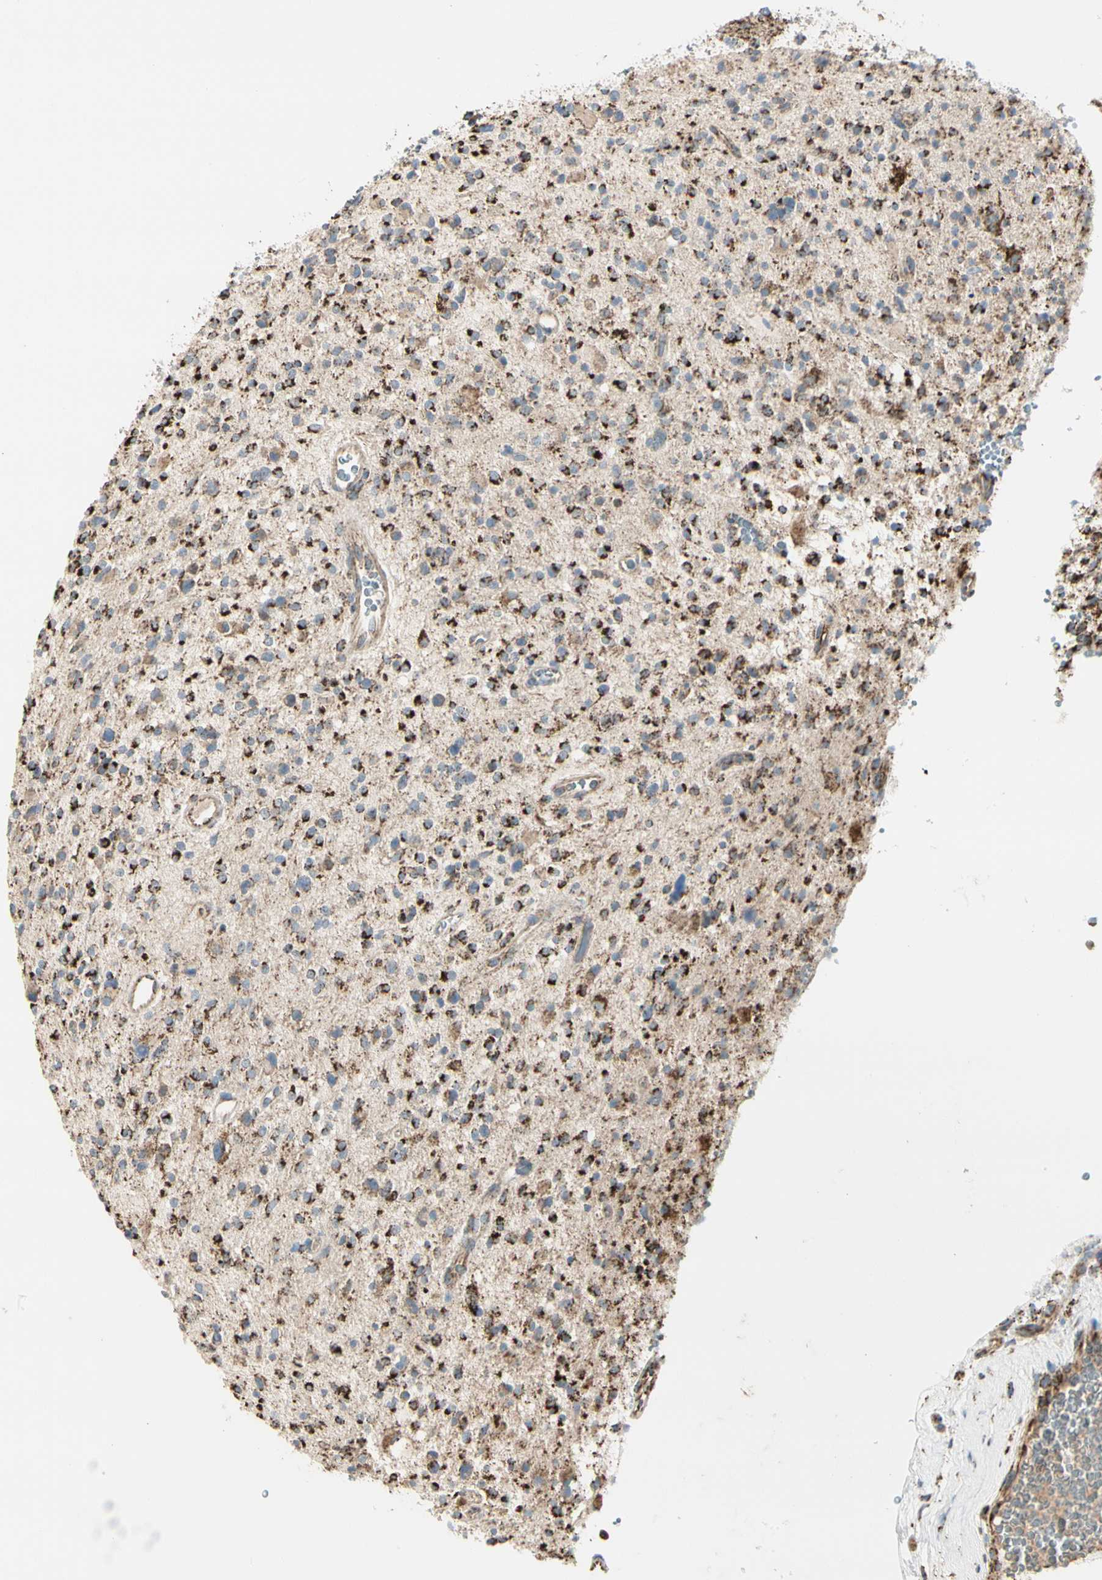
{"staining": {"intensity": "strong", "quantity": "25%-75%", "location": "cytoplasmic/membranous"}, "tissue": "glioma", "cell_type": "Tumor cells", "image_type": "cancer", "snomed": [{"axis": "morphology", "description": "Glioma, malignant, High grade"}, {"axis": "topography", "description": "Brain"}], "caption": "A micrograph of human glioma stained for a protein shows strong cytoplasmic/membranous brown staining in tumor cells.", "gene": "ME2", "patient": {"sex": "male", "age": 48}}